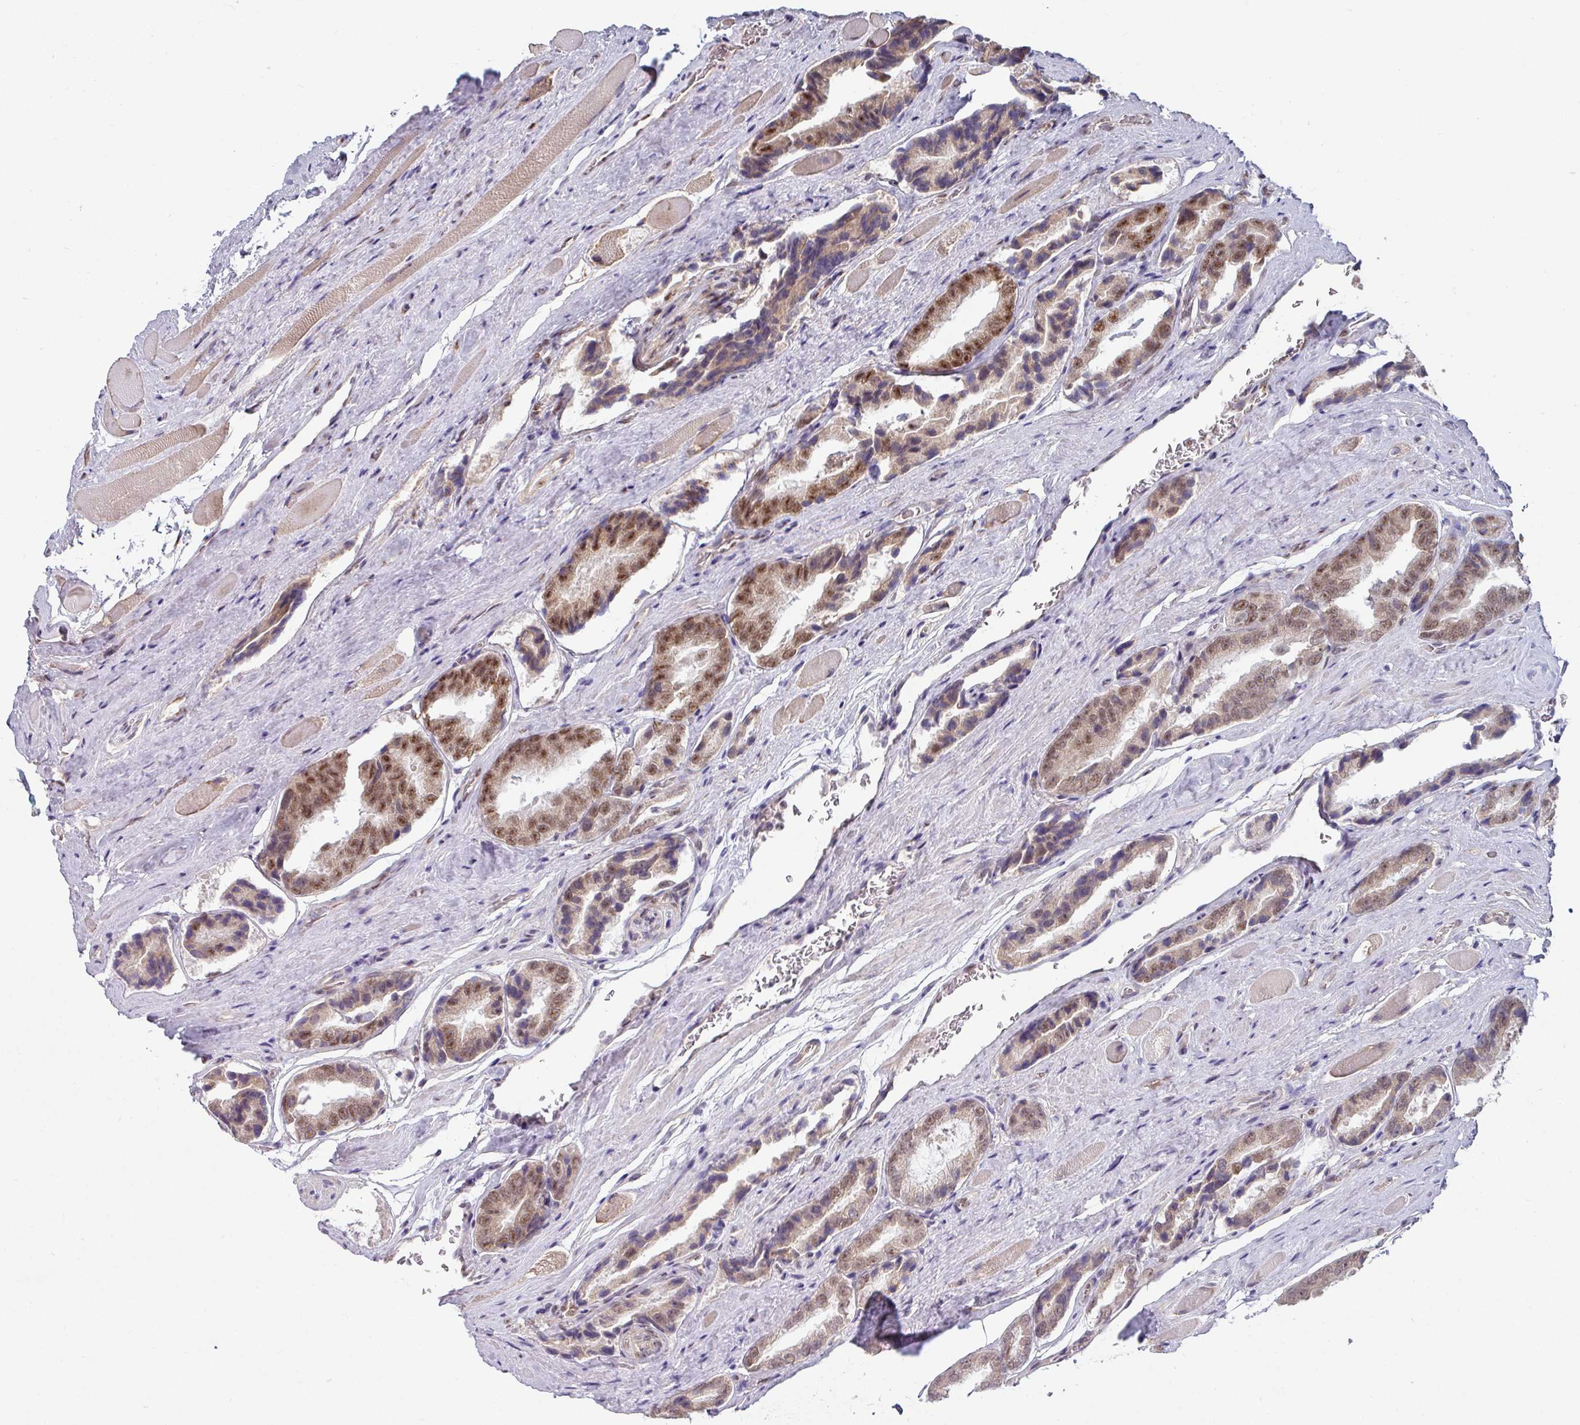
{"staining": {"intensity": "moderate", "quantity": ">75%", "location": "nuclear"}, "tissue": "prostate cancer", "cell_type": "Tumor cells", "image_type": "cancer", "snomed": [{"axis": "morphology", "description": "Adenocarcinoma, High grade"}, {"axis": "topography", "description": "Prostate"}], "caption": "Prostate cancer (high-grade adenocarcinoma) was stained to show a protein in brown. There is medium levels of moderate nuclear positivity in about >75% of tumor cells. Immunohistochemistry (ihc) stains the protein of interest in brown and the nuclei are stained blue.", "gene": "TMED5", "patient": {"sex": "male", "age": 72}}